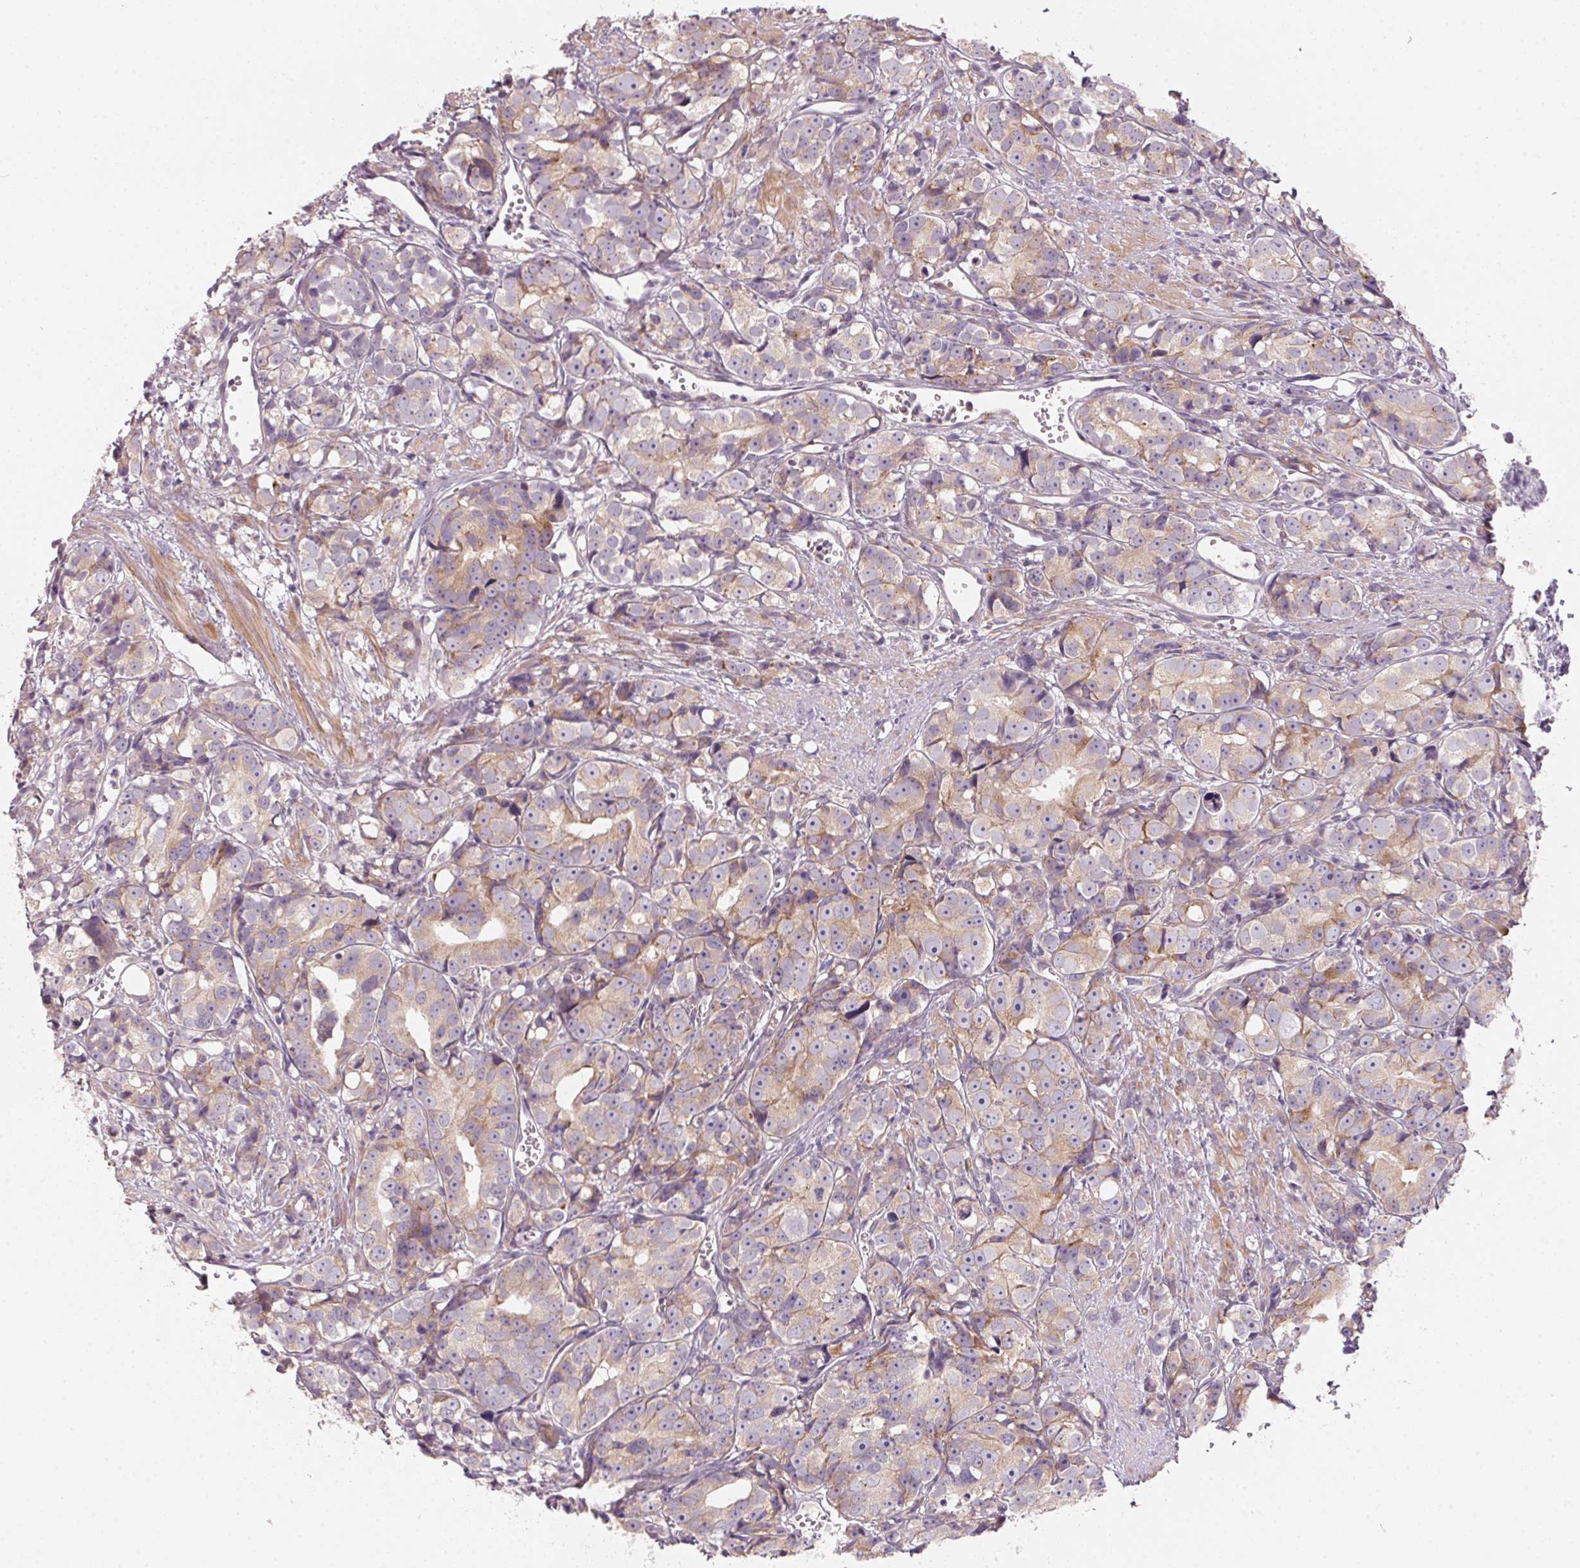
{"staining": {"intensity": "weak", "quantity": "25%-75%", "location": "cytoplasmic/membranous"}, "tissue": "prostate cancer", "cell_type": "Tumor cells", "image_type": "cancer", "snomed": [{"axis": "morphology", "description": "Adenocarcinoma, High grade"}, {"axis": "topography", "description": "Prostate"}], "caption": "Protein expression analysis of human prostate adenocarcinoma (high-grade) reveals weak cytoplasmic/membranous expression in approximately 25%-75% of tumor cells.", "gene": "BLOC1S2", "patient": {"sex": "male", "age": 77}}